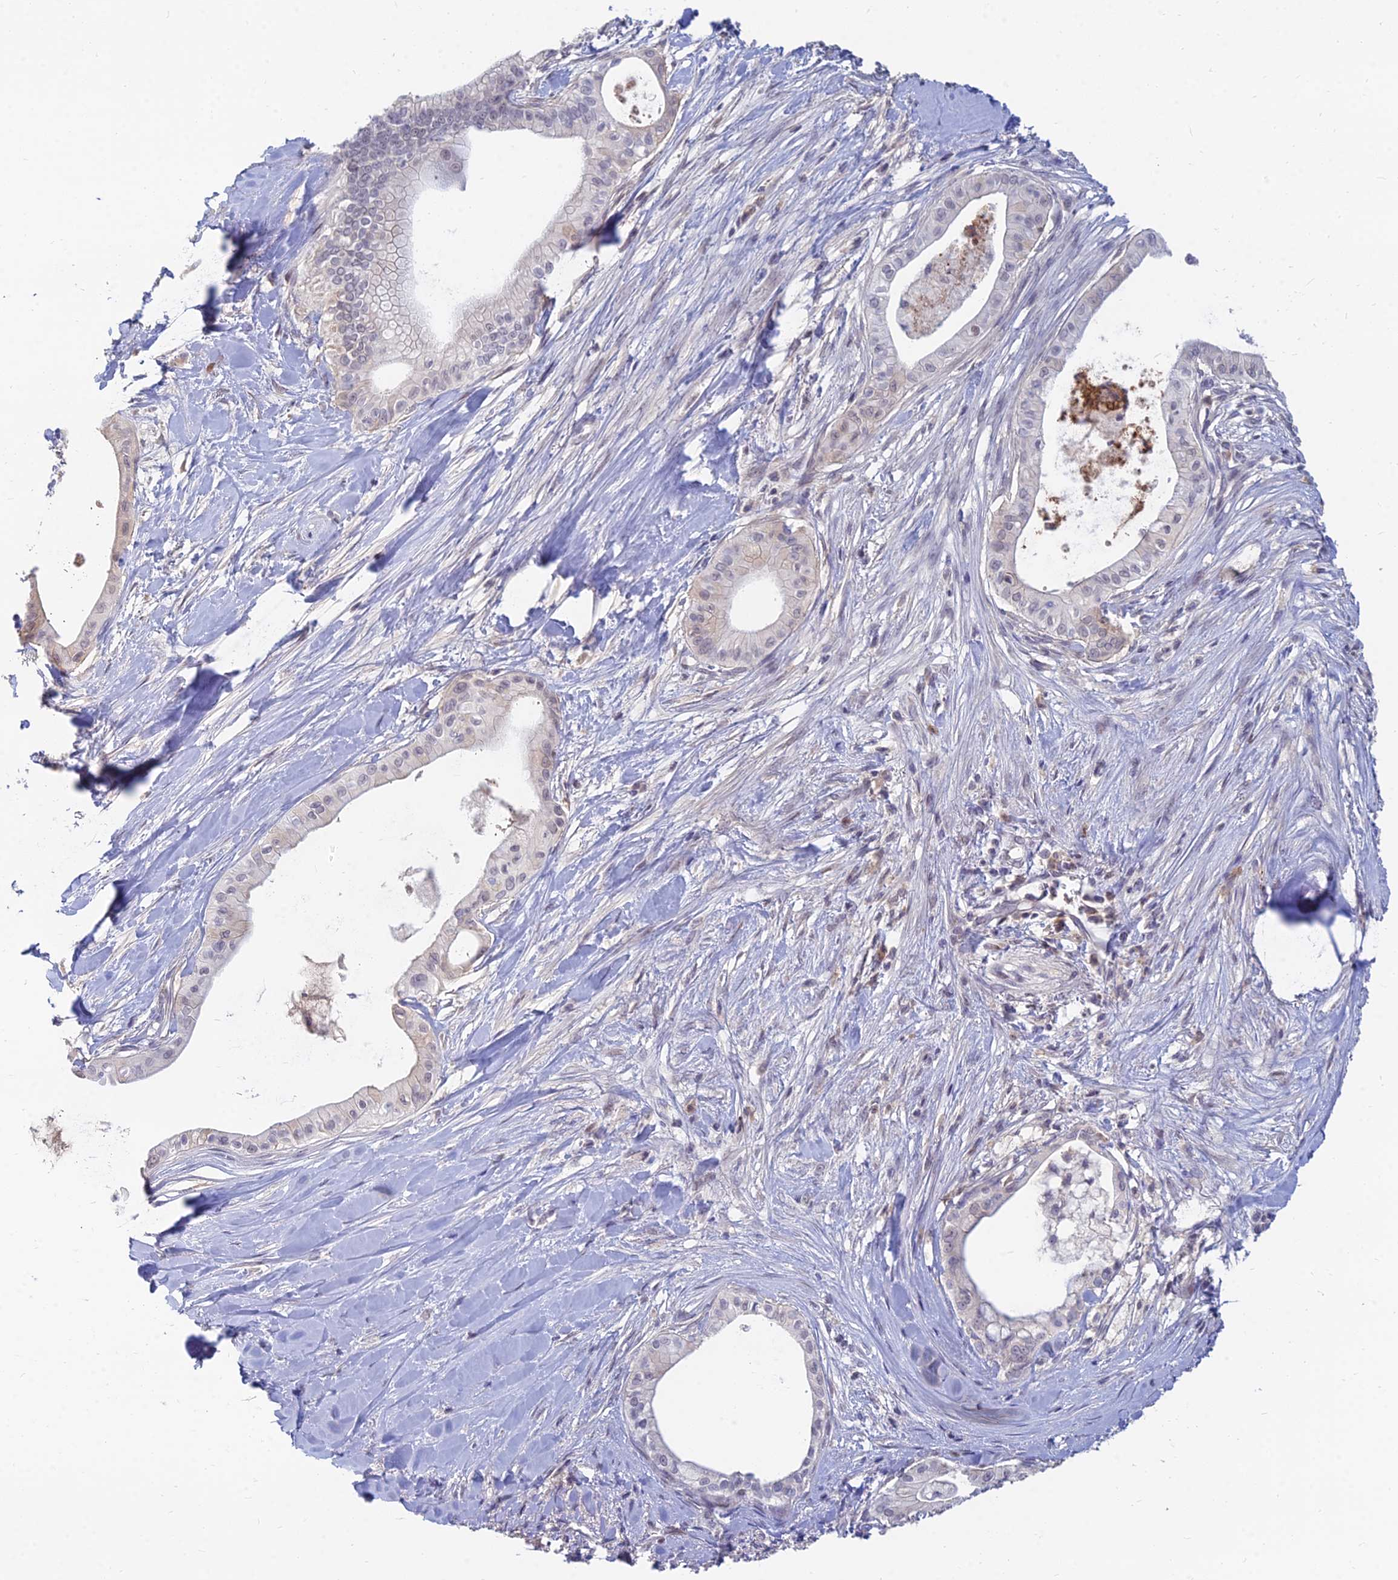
{"staining": {"intensity": "weak", "quantity": "<25%", "location": "nuclear"}, "tissue": "pancreatic cancer", "cell_type": "Tumor cells", "image_type": "cancer", "snomed": [{"axis": "morphology", "description": "Adenocarcinoma, NOS"}, {"axis": "topography", "description": "Pancreas"}], "caption": "Human adenocarcinoma (pancreatic) stained for a protein using immunohistochemistry reveals no positivity in tumor cells.", "gene": "GOLGA6D", "patient": {"sex": "male", "age": 78}}